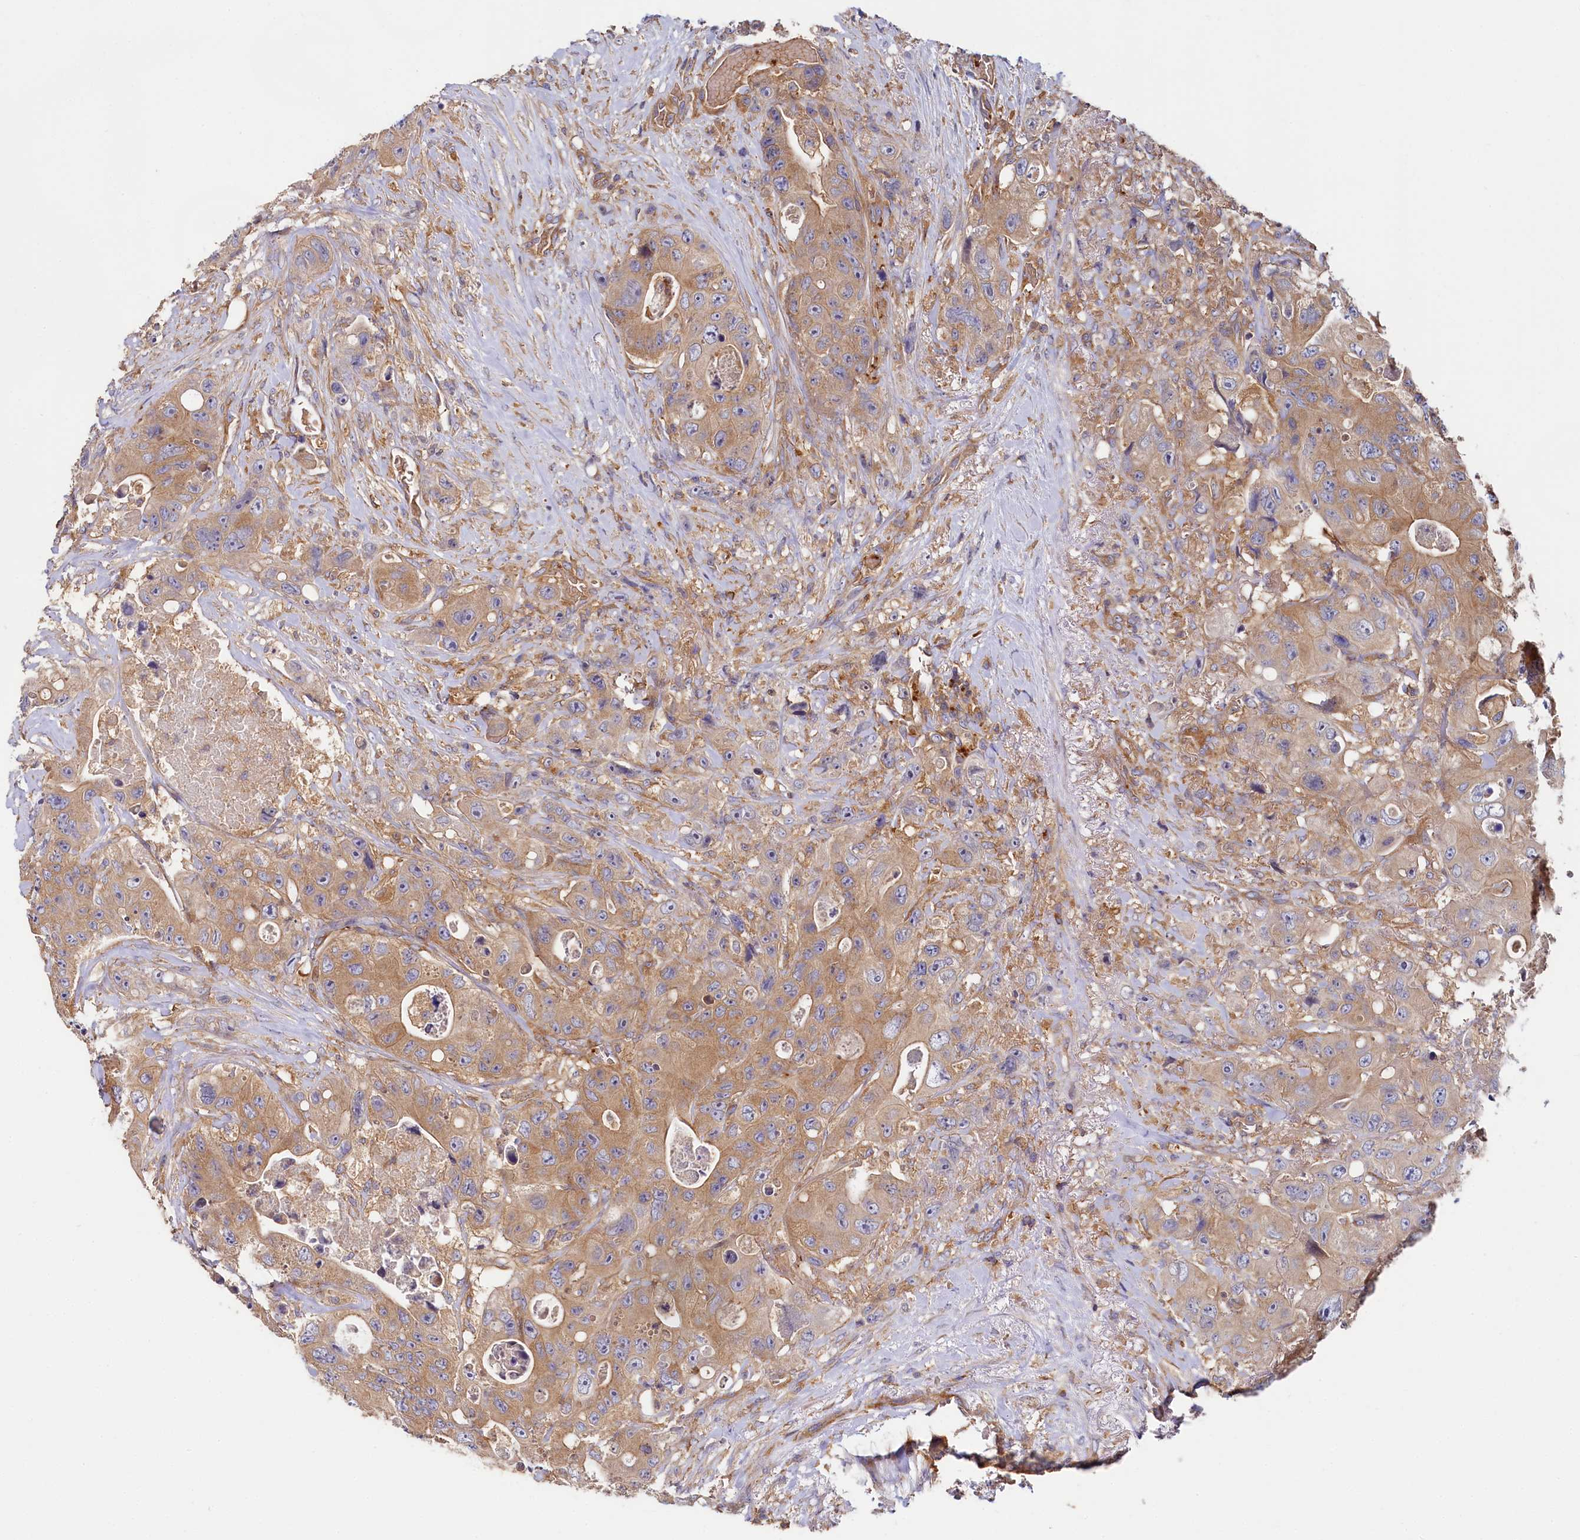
{"staining": {"intensity": "weak", "quantity": ">75%", "location": "cytoplasmic/membranous"}, "tissue": "colorectal cancer", "cell_type": "Tumor cells", "image_type": "cancer", "snomed": [{"axis": "morphology", "description": "Adenocarcinoma, NOS"}, {"axis": "topography", "description": "Colon"}], "caption": "Immunohistochemistry (IHC) histopathology image of neoplastic tissue: colorectal cancer (adenocarcinoma) stained using immunohistochemistry exhibits low levels of weak protein expression localized specifically in the cytoplasmic/membranous of tumor cells, appearing as a cytoplasmic/membranous brown color.", "gene": "PPIP5K1", "patient": {"sex": "female", "age": 46}}